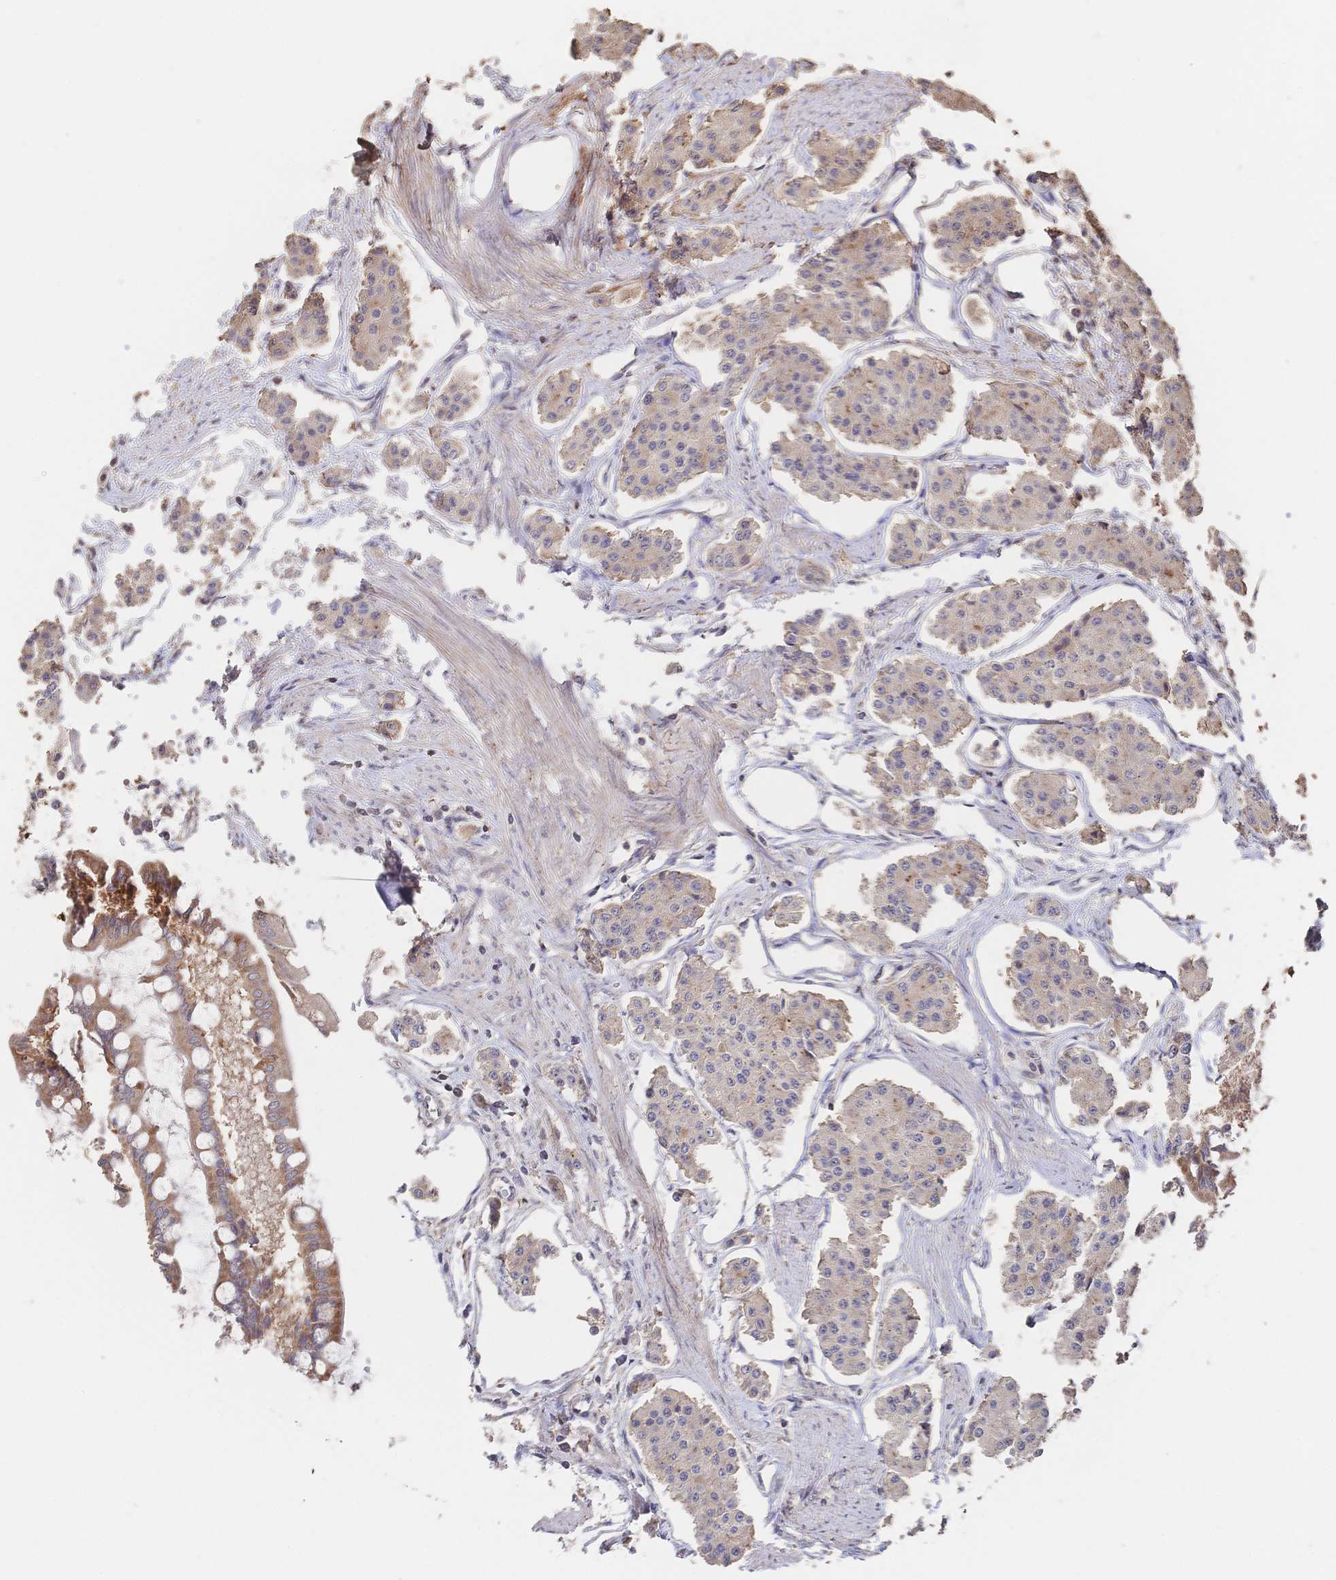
{"staining": {"intensity": "weak", "quantity": "25%-75%", "location": "cytoplasmic/membranous"}, "tissue": "carcinoid", "cell_type": "Tumor cells", "image_type": "cancer", "snomed": [{"axis": "morphology", "description": "Carcinoid, malignant, NOS"}, {"axis": "topography", "description": "Small intestine"}], "caption": "Immunohistochemistry micrograph of carcinoid (malignant) stained for a protein (brown), which exhibits low levels of weak cytoplasmic/membranous staining in about 25%-75% of tumor cells.", "gene": "DNAJA4", "patient": {"sex": "female", "age": 65}}